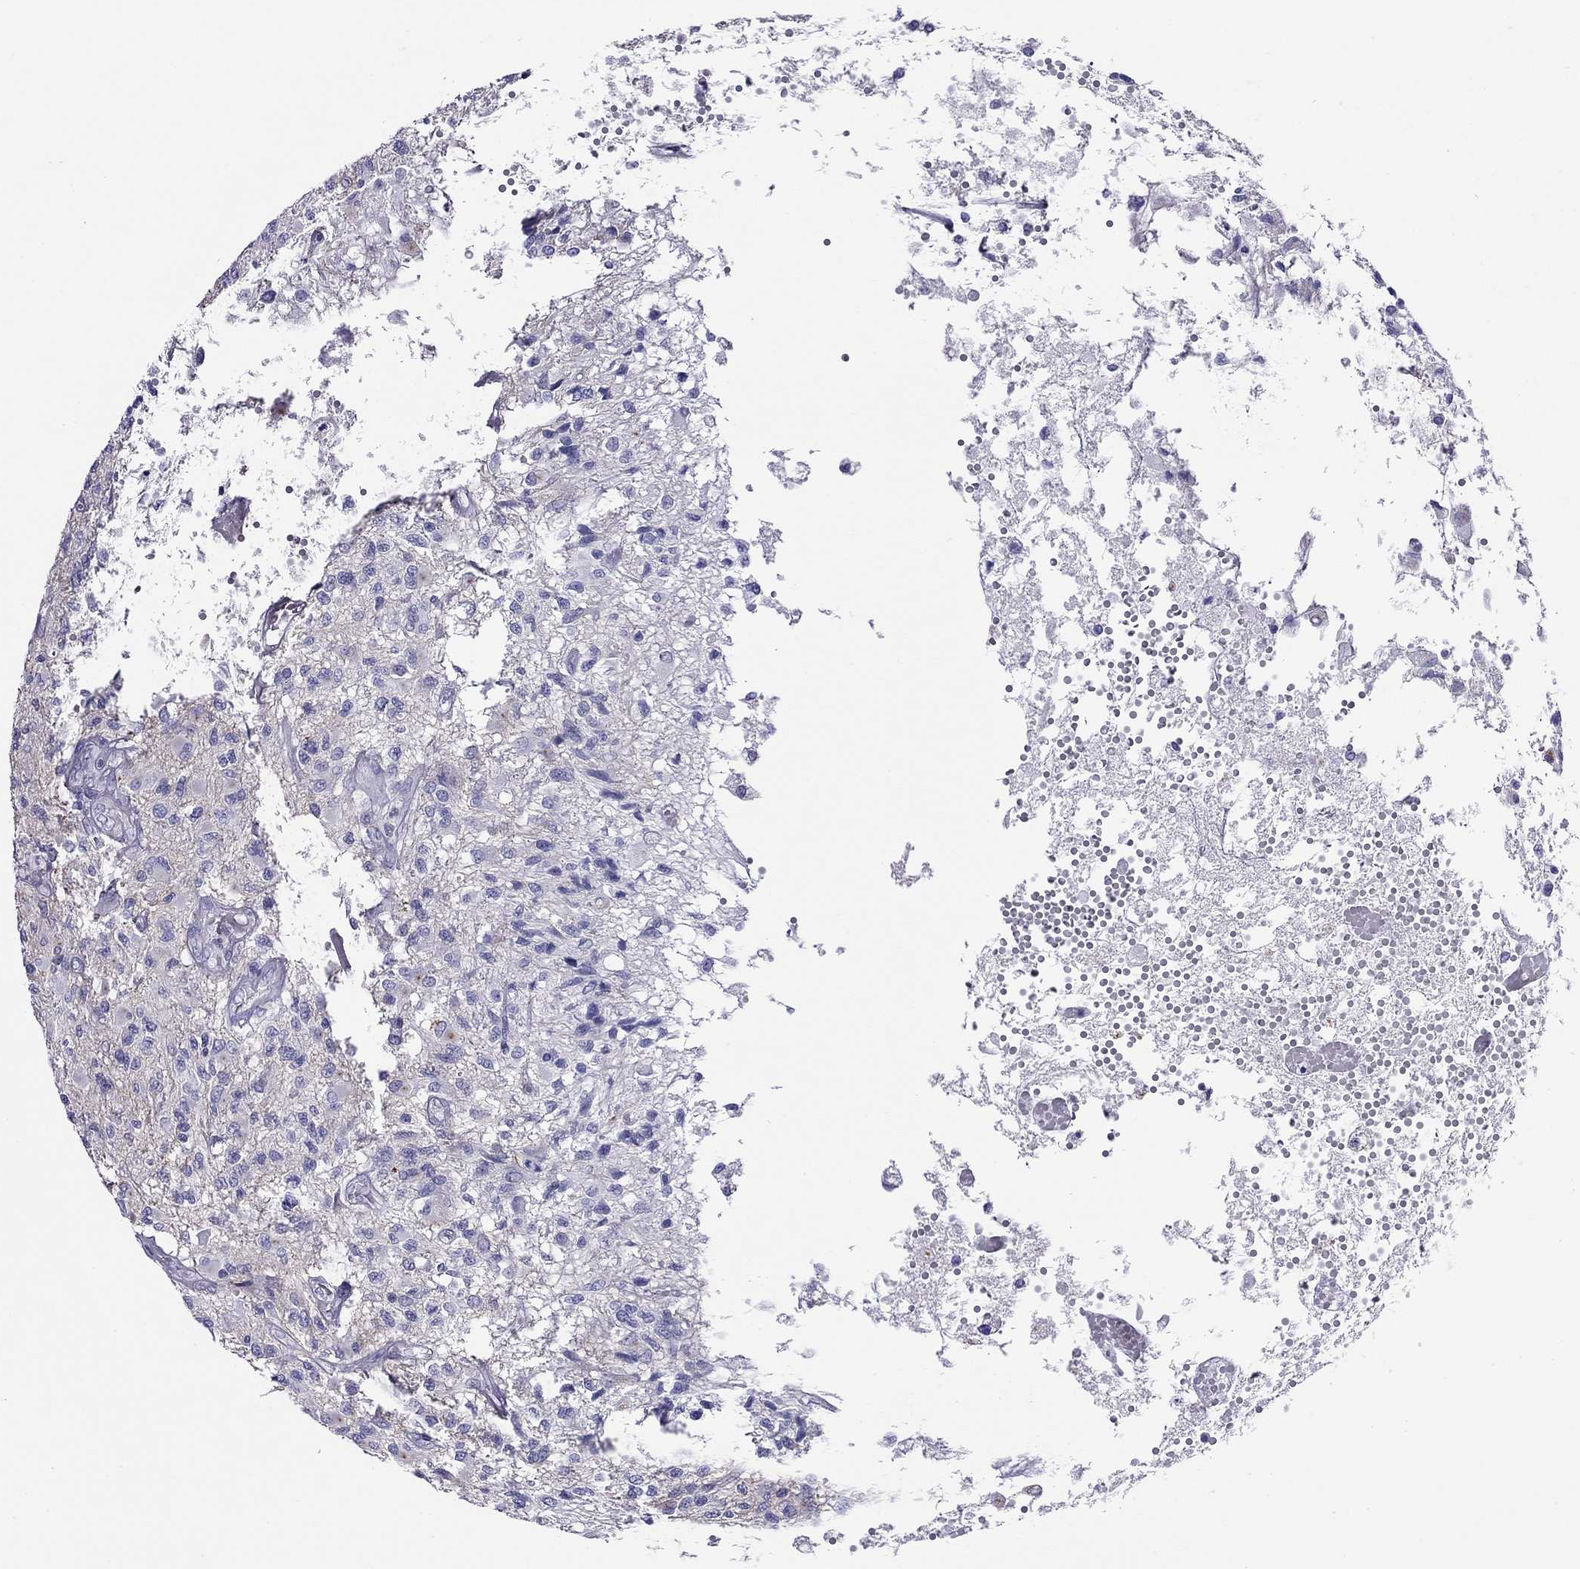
{"staining": {"intensity": "negative", "quantity": "none", "location": "none"}, "tissue": "glioma", "cell_type": "Tumor cells", "image_type": "cancer", "snomed": [{"axis": "morphology", "description": "Glioma, malignant, High grade"}, {"axis": "topography", "description": "Brain"}], "caption": "DAB immunohistochemical staining of high-grade glioma (malignant) displays no significant expression in tumor cells.", "gene": "SLC46A2", "patient": {"sex": "female", "age": 63}}